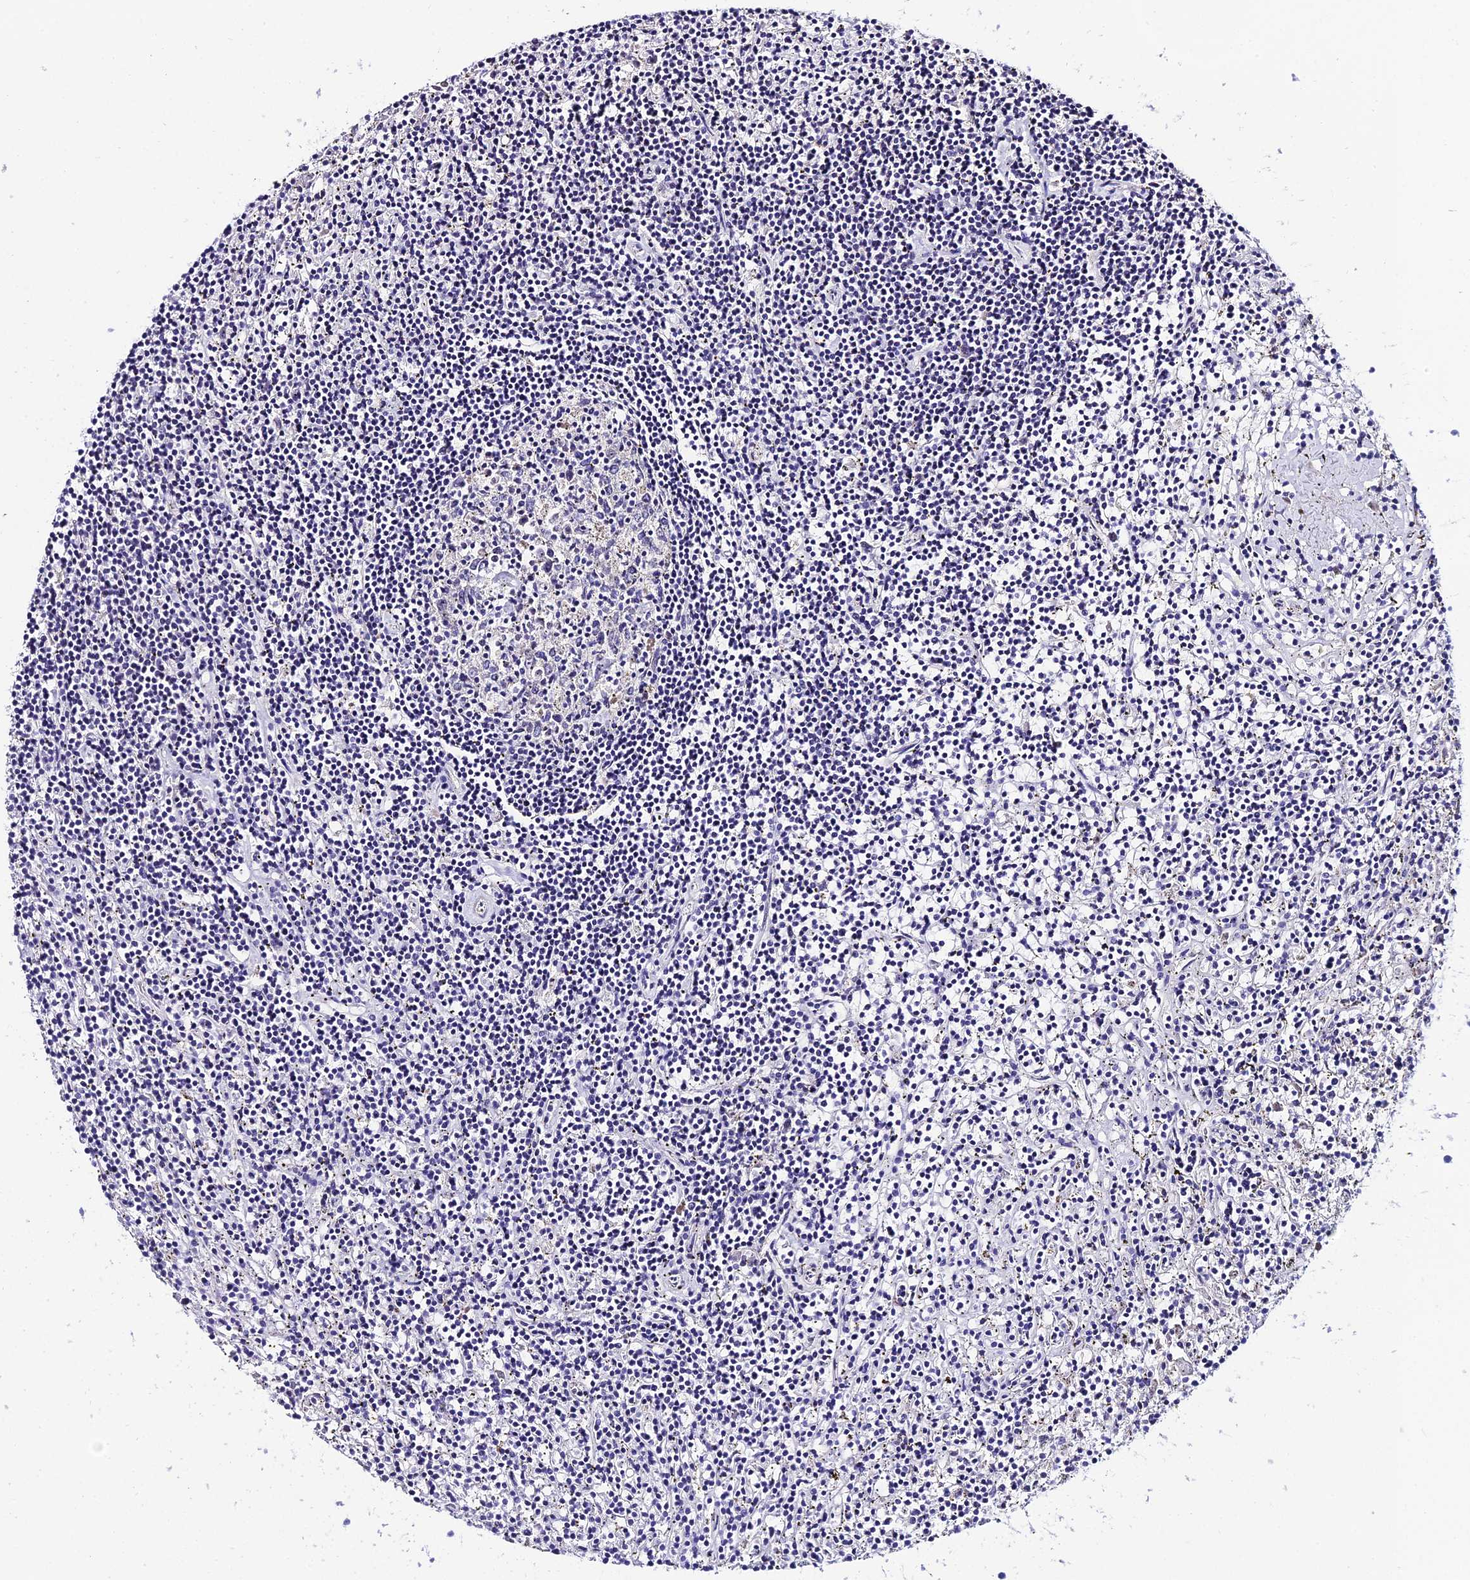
{"staining": {"intensity": "negative", "quantity": "none", "location": "none"}, "tissue": "lymphoma", "cell_type": "Tumor cells", "image_type": "cancer", "snomed": [{"axis": "morphology", "description": "Malignant lymphoma, non-Hodgkin's type, Low grade"}, {"axis": "topography", "description": "Spleen"}], "caption": "A high-resolution histopathology image shows IHC staining of malignant lymphoma, non-Hodgkin's type (low-grade), which demonstrates no significant positivity in tumor cells.", "gene": "SYT15", "patient": {"sex": "male", "age": 76}}